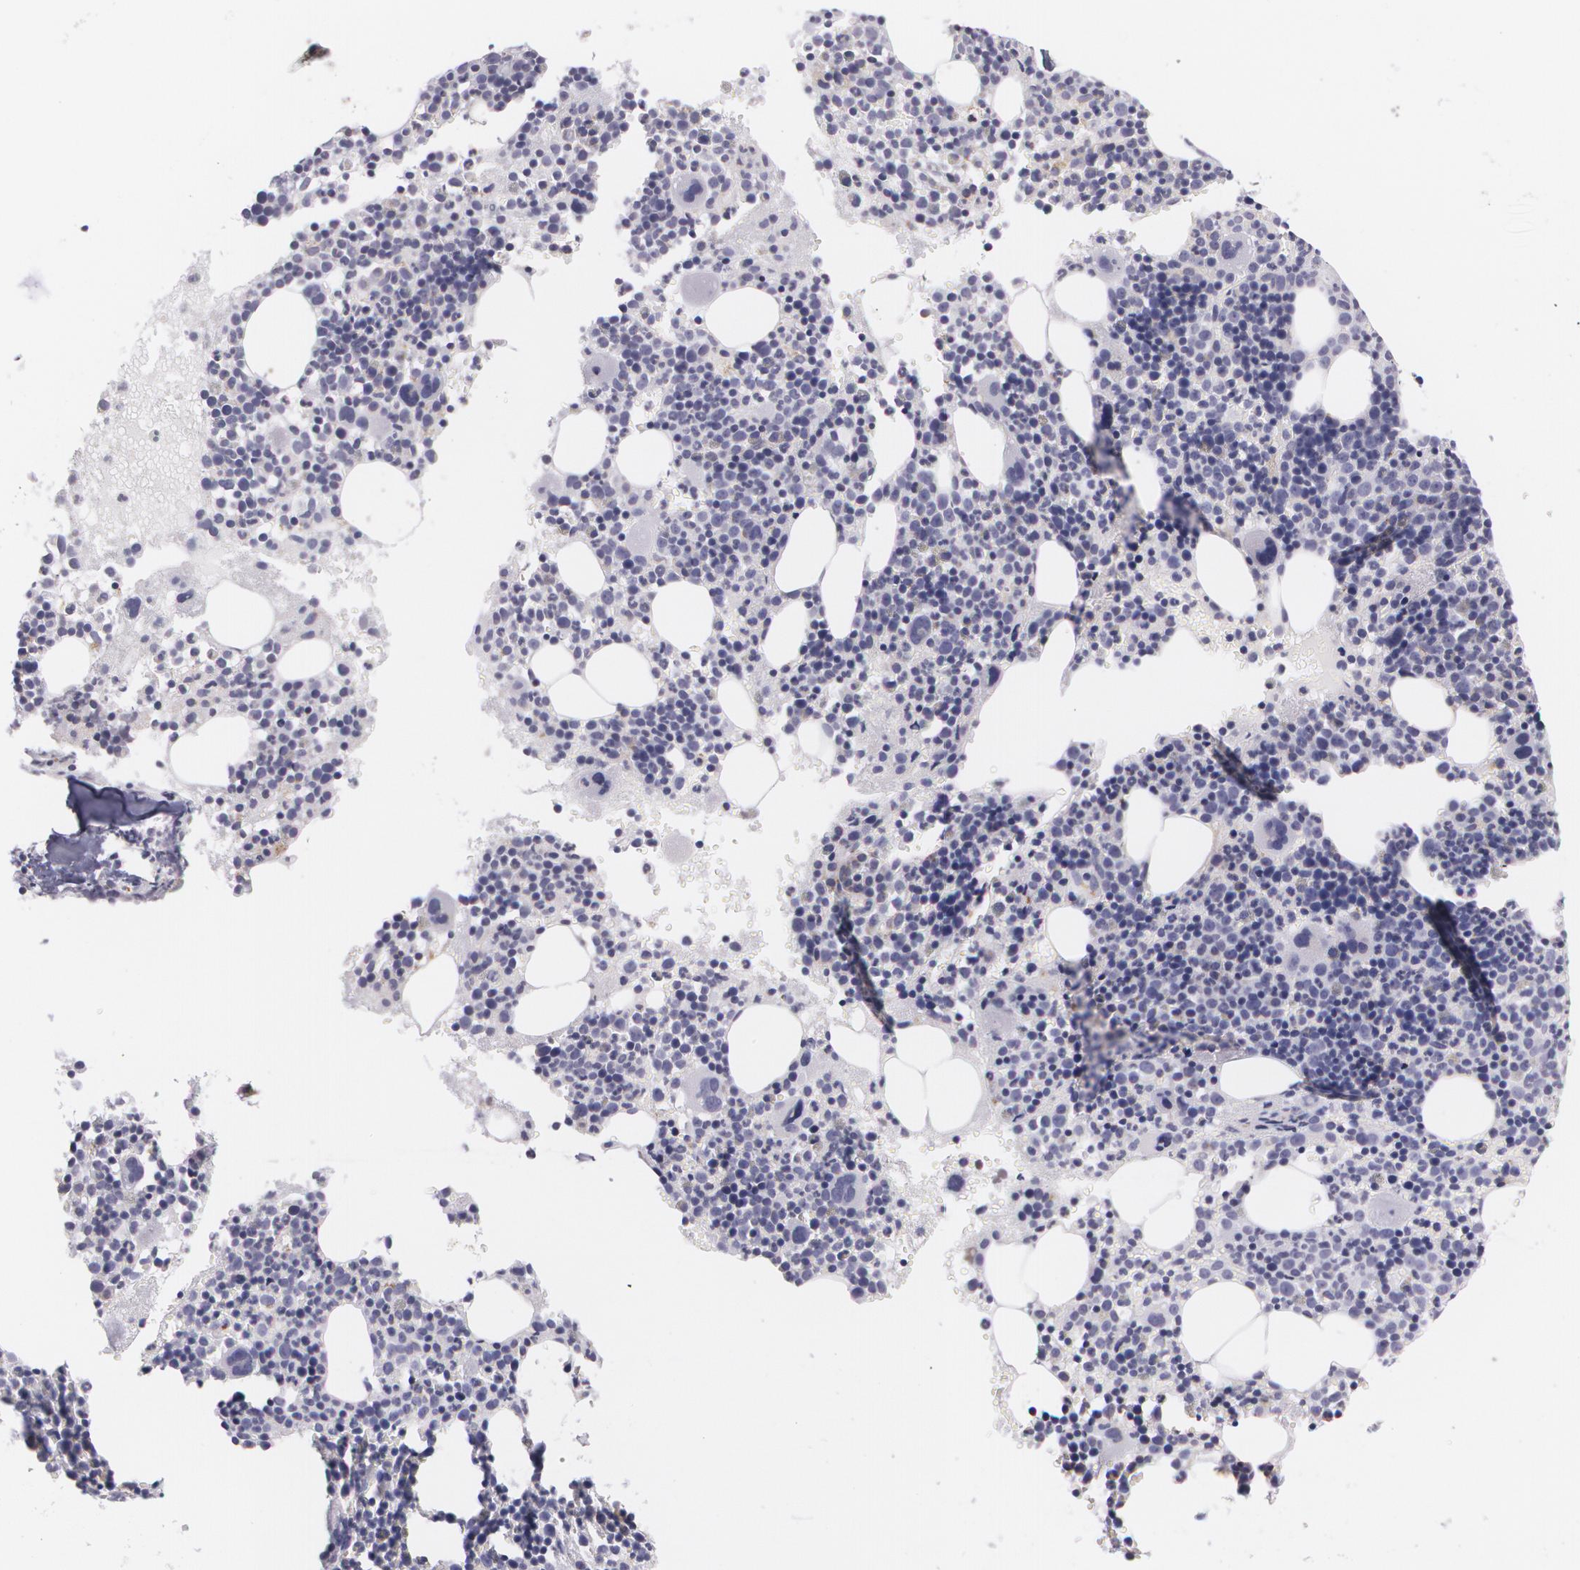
{"staining": {"intensity": "negative", "quantity": "none", "location": "none"}, "tissue": "bone marrow", "cell_type": "Hematopoietic cells", "image_type": "normal", "snomed": [{"axis": "morphology", "description": "Normal tissue, NOS"}, {"axis": "topography", "description": "Bone marrow"}], "caption": "Immunohistochemical staining of normal bone marrow shows no significant expression in hematopoietic cells.", "gene": "CILK1", "patient": {"sex": "male", "age": 34}}